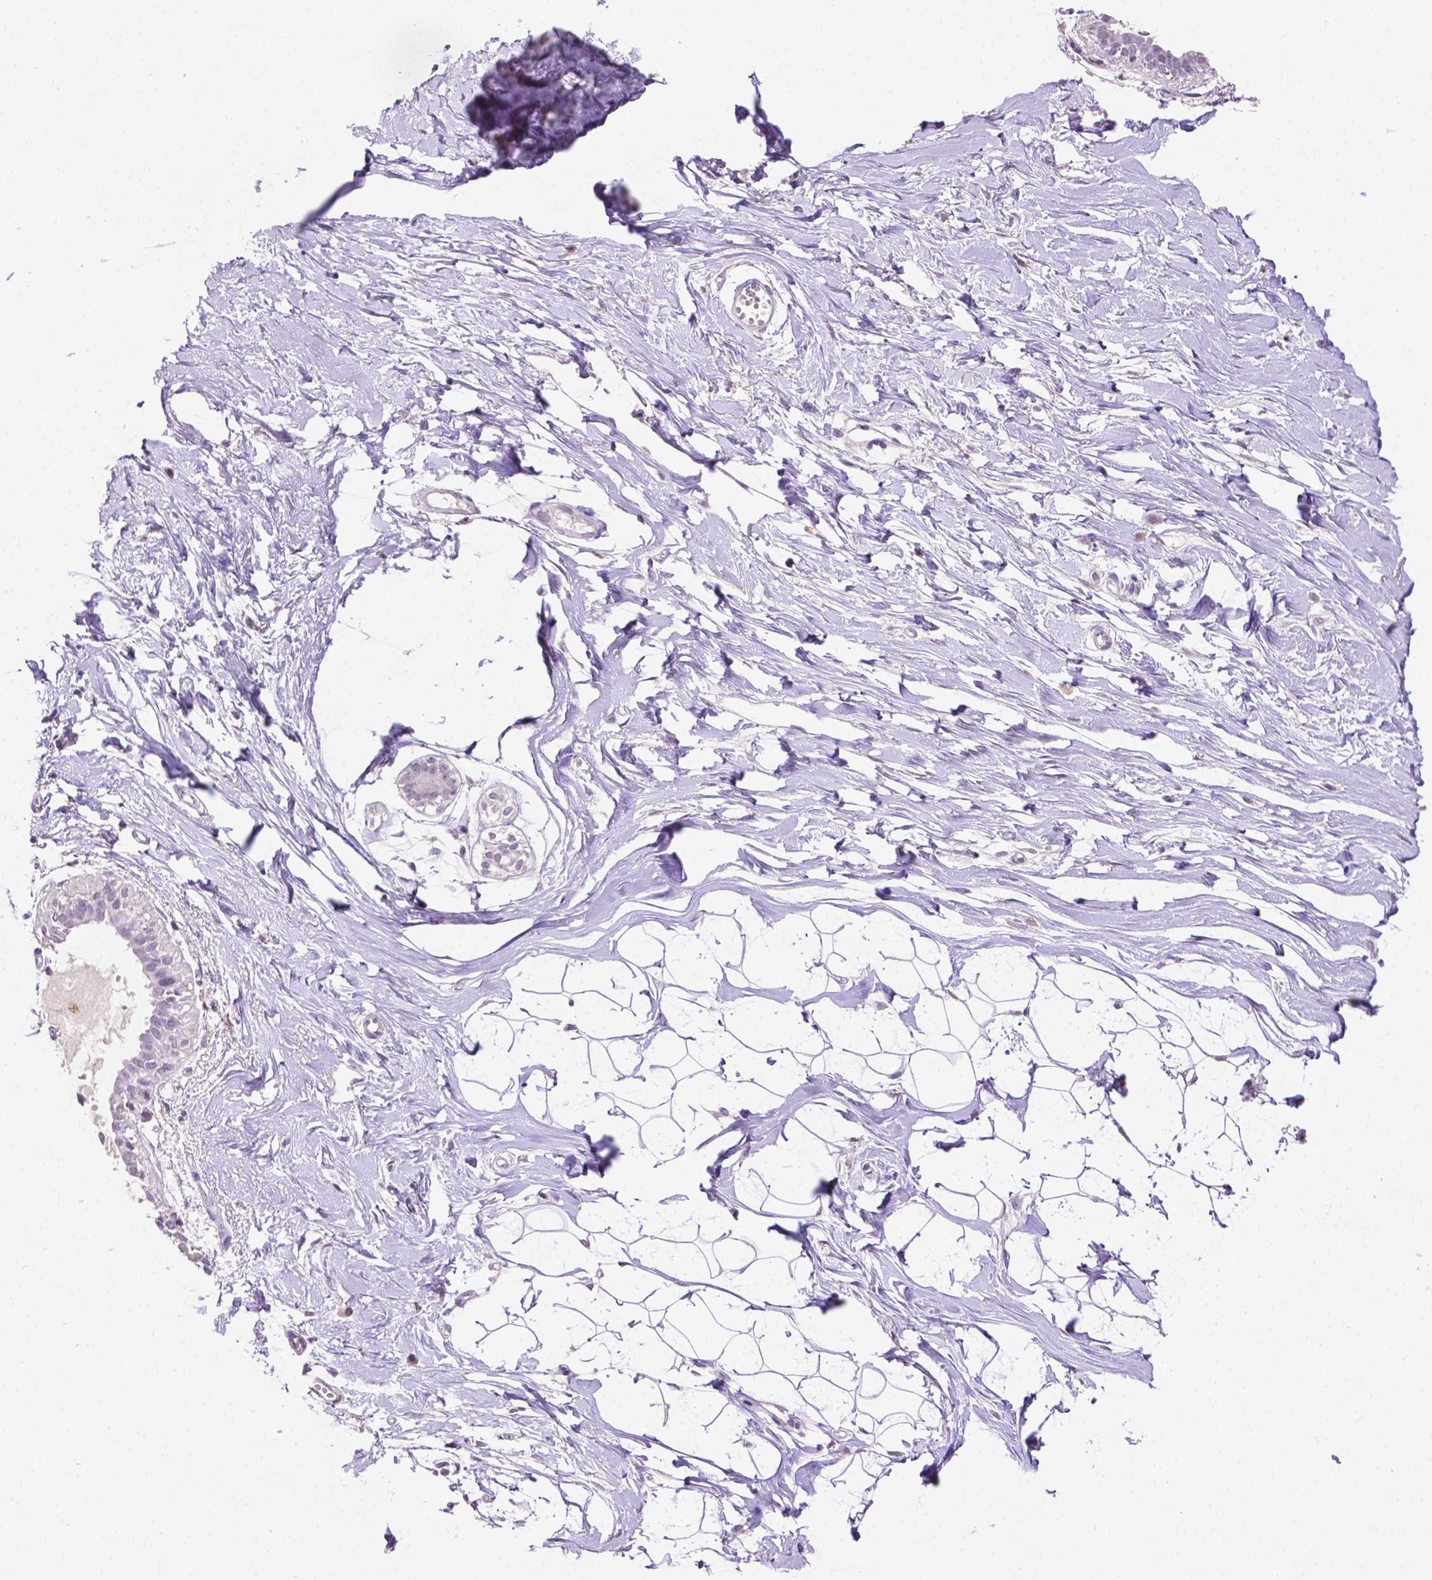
{"staining": {"intensity": "negative", "quantity": "none", "location": "none"}, "tissue": "breast", "cell_type": "Adipocytes", "image_type": "normal", "snomed": [{"axis": "morphology", "description": "Normal tissue, NOS"}, {"axis": "topography", "description": "Breast"}], "caption": "The histopathology image exhibits no significant positivity in adipocytes of breast. (Stains: DAB (3,3'-diaminobenzidine) immunohistochemistry with hematoxylin counter stain, Microscopy: brightfield microscopy at high magnification).", "gene": "PTPN6", "patient": {"sex": "female", "age": 49}}